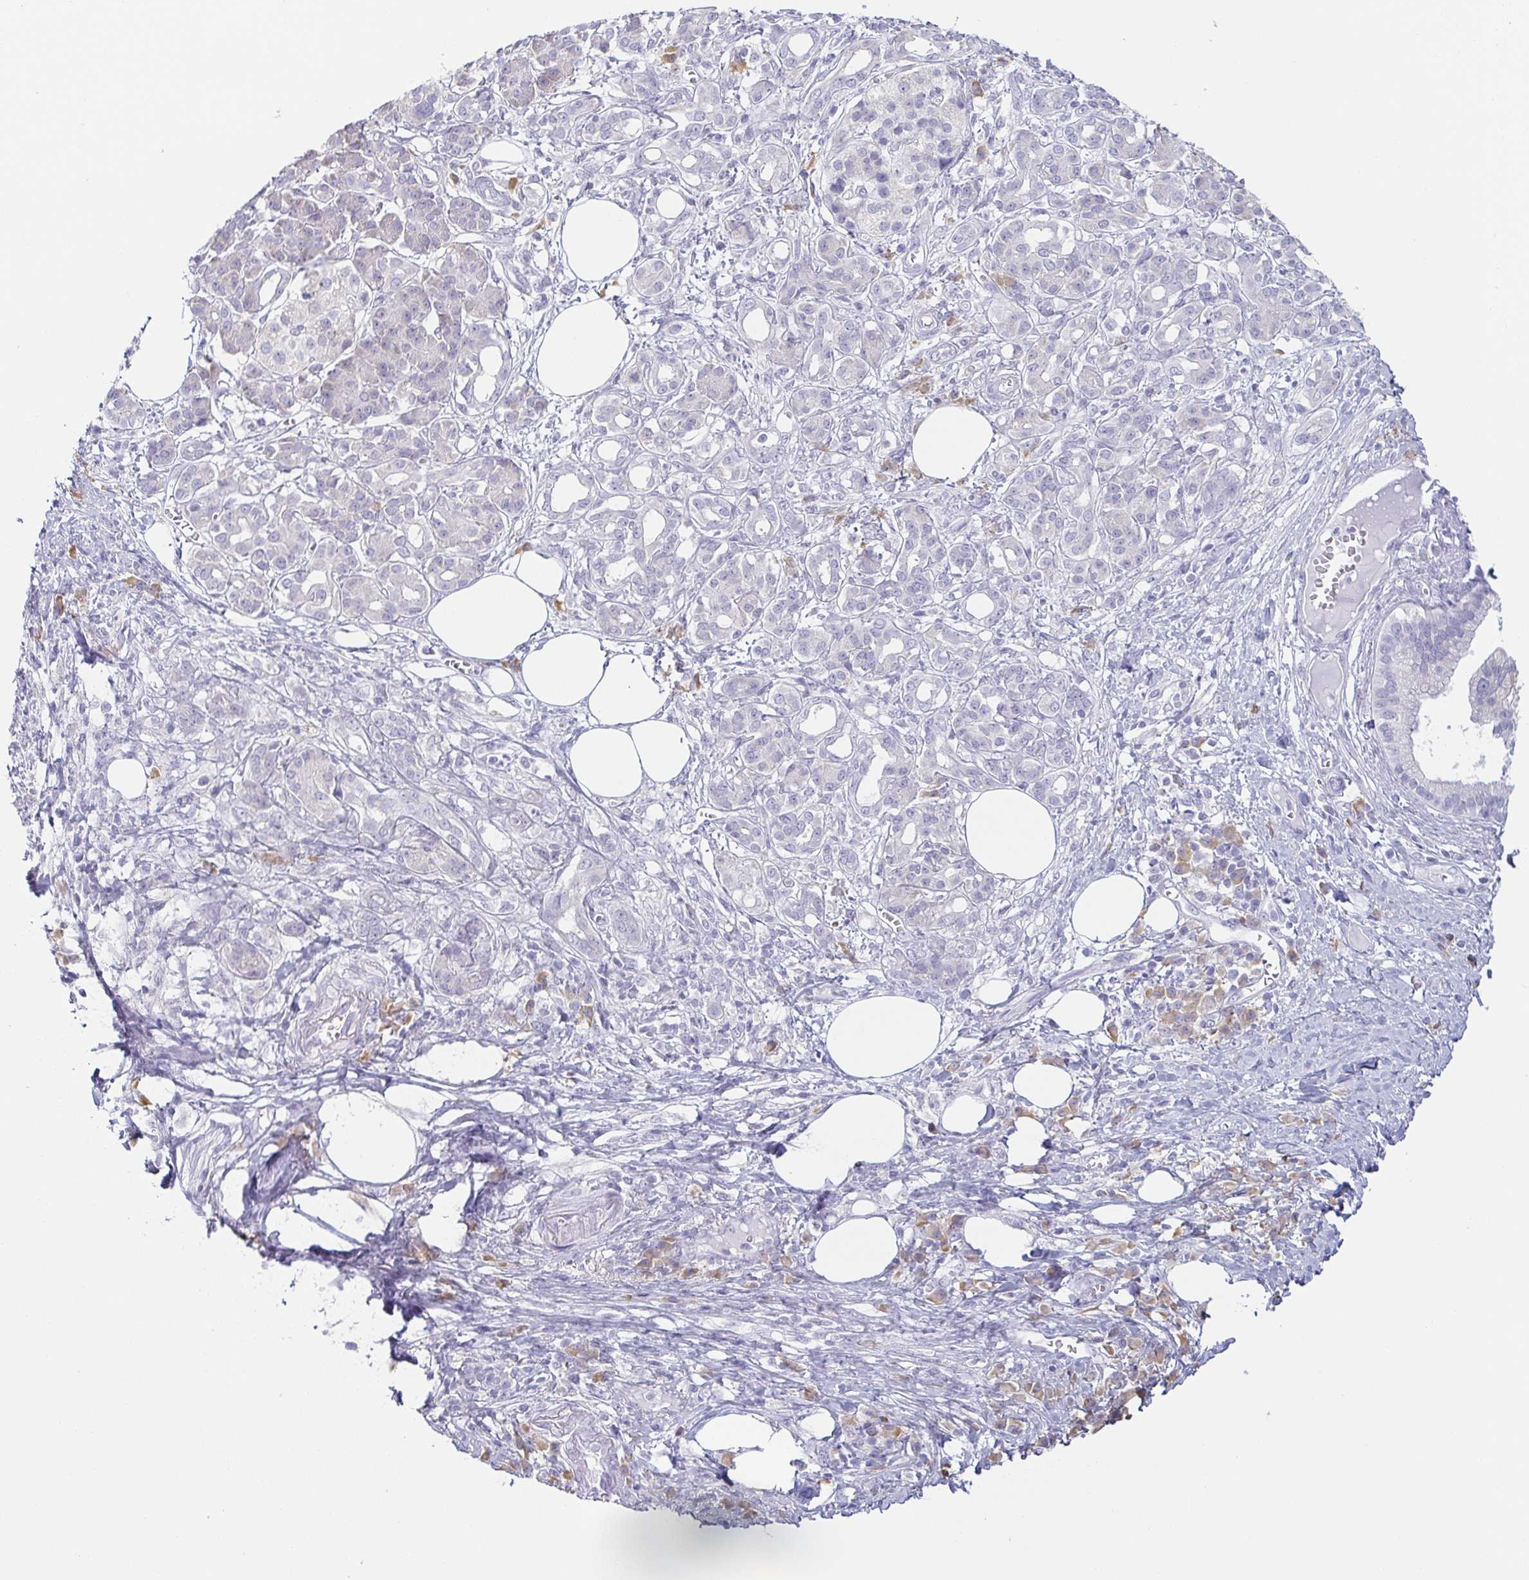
{"staining": {"intensity": "negative", "quantity": "none", "location": "none"}, "tissue": "pancreatic cancer", "cell_type": "Tumor cells", "image_type": "cancer", "snomed": [{"axis": "morphology", "description": "Adenocarcinoma, NOS"}, {"axis": "topography", "description": "Pancreas"}], "caption": "Immunohistochemical staining of human pancreatic cancer (adenocarcinoma) reveals no significant expression in tumor cells.", "gene": "PRR27", "patient": {"sex": "female", "age": 73}}